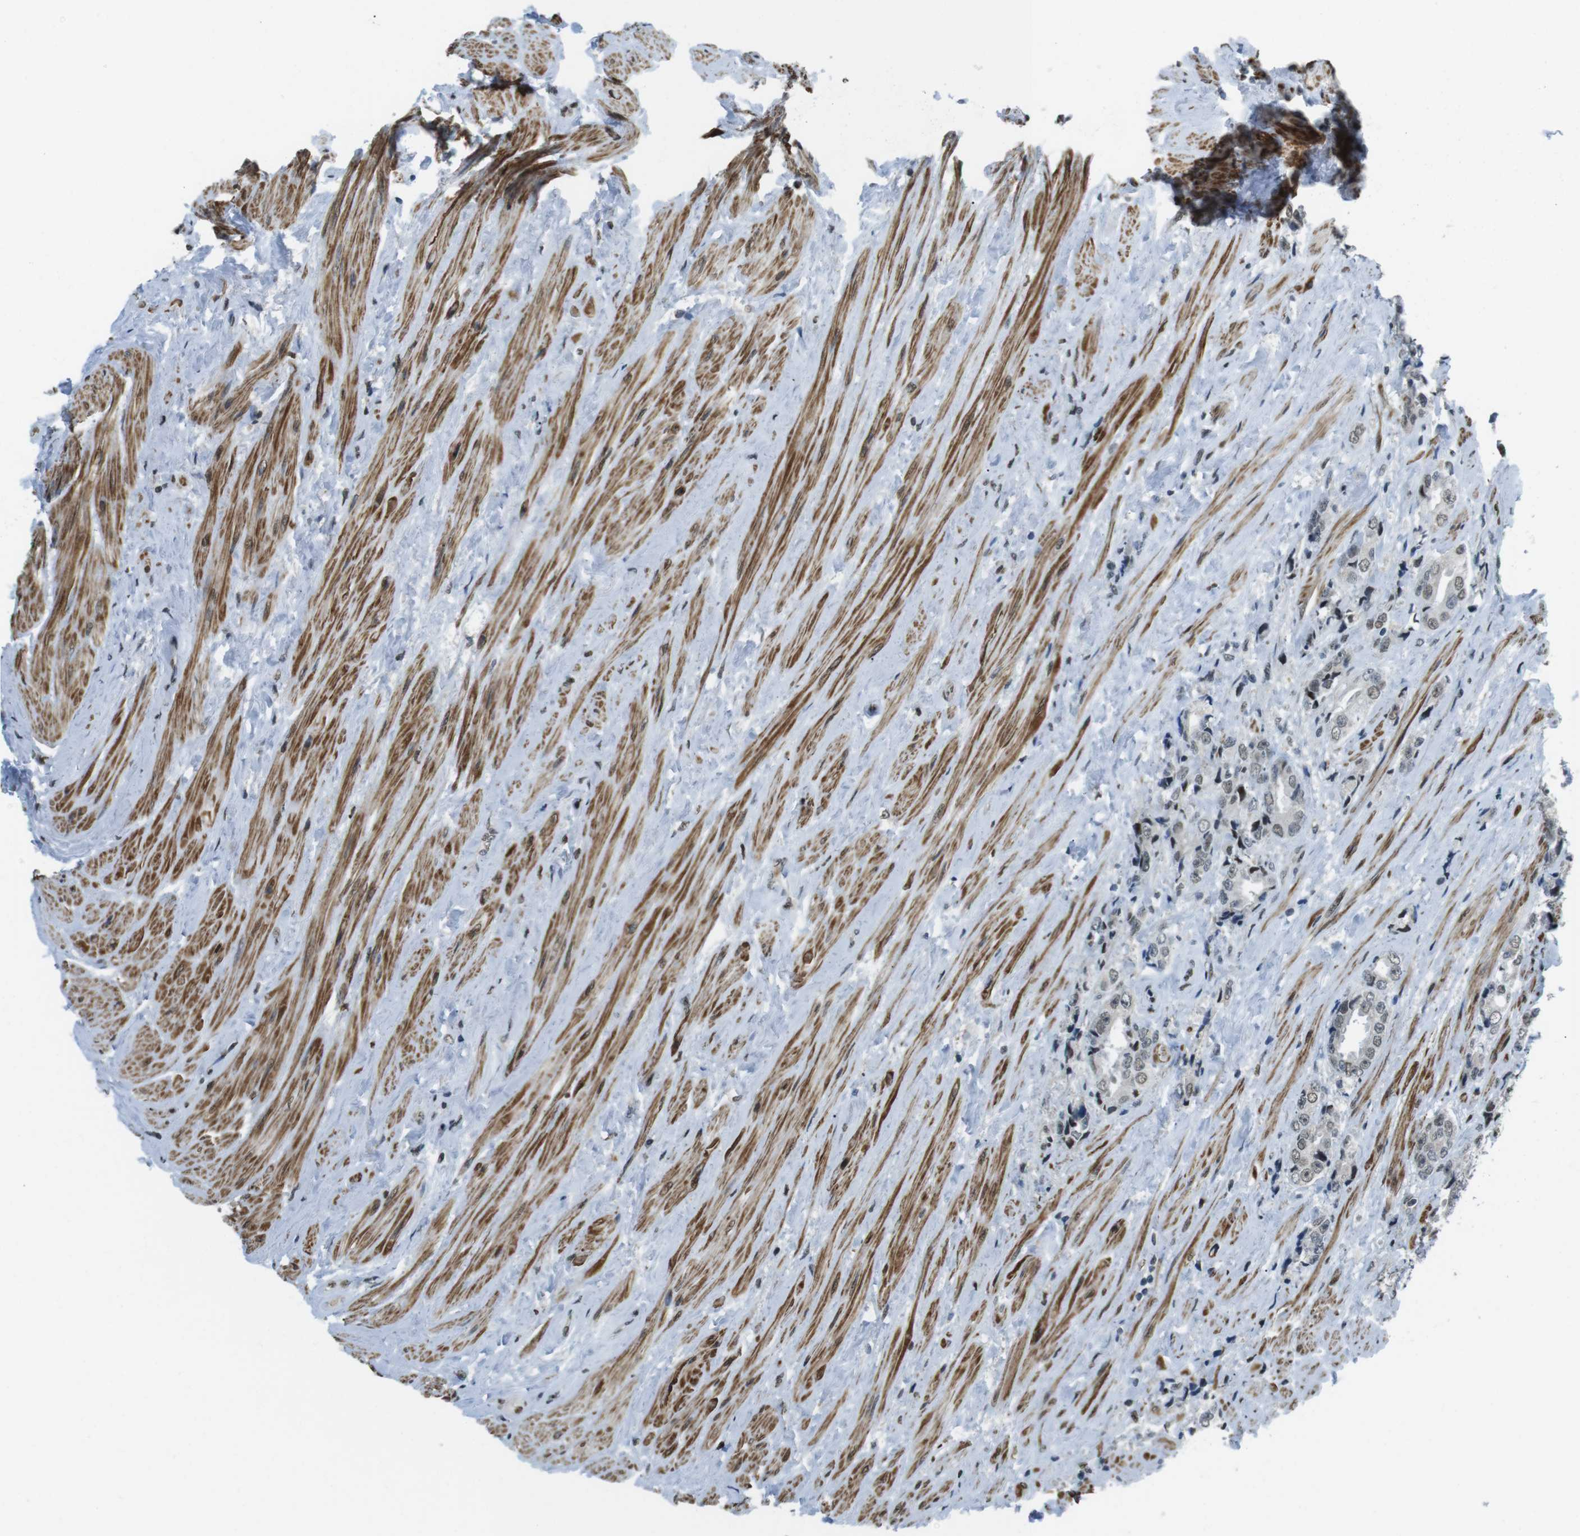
{"staining": {"intensity": "weak", "quantity": "25%-75%", "location": "nuclear"}, "tissue": "prostate cancer", "cell_type": "Tumor cells", "image_type": "cancer", "snomed": [{"axis": "morphology", "description": "Adenocarcinoma, High grade"}, {"axis": "topography", "description": "Prostate"}], "caption": "Brown immunohistochemical staining in prostate cancer (adenocarcinoma (high-grade)) demonstrates weak nuclear expression in approximately 25%-75% of tumor cells.", "gene": "USP7", "patient": {"sex": "male", "age": 61}}